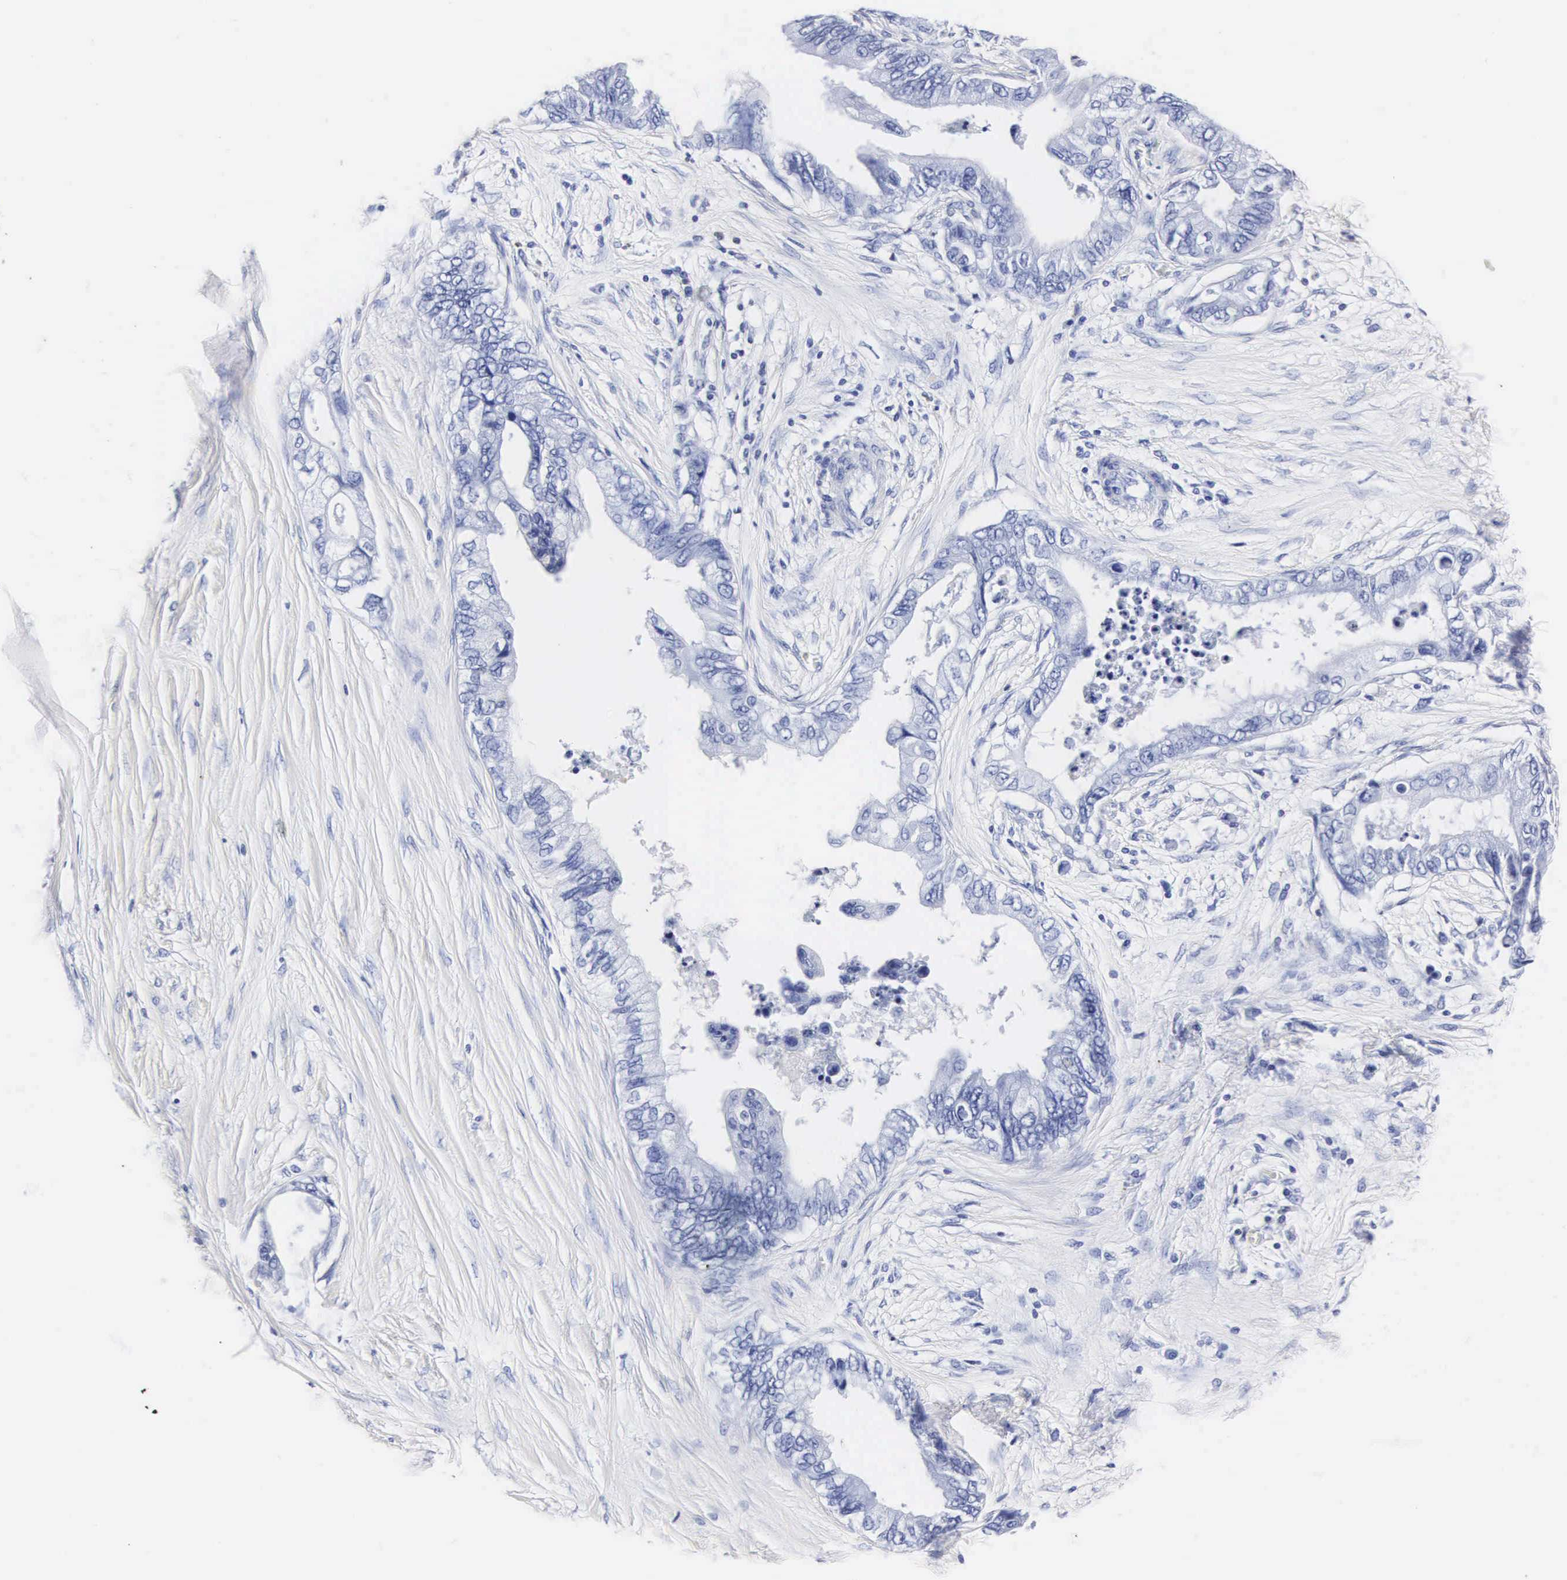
{"staining": {"intensity": "negative", "quantity": "none", "location": "none"}, "tissue": "pancreatic cancer", "cell_type": "Tumor cells", "image_type": "cancer", "snomed": [{"axis": "morphology", "description": "Adenocarcinoma, NOS"}, {"axis": "topography", "description": "Pancreas"}], "caption": "The image shows no significant staining in tumor cells of pancreatic cancer.", "gene": "ENO2", "patient": {"sex": "female", "age": 66}}